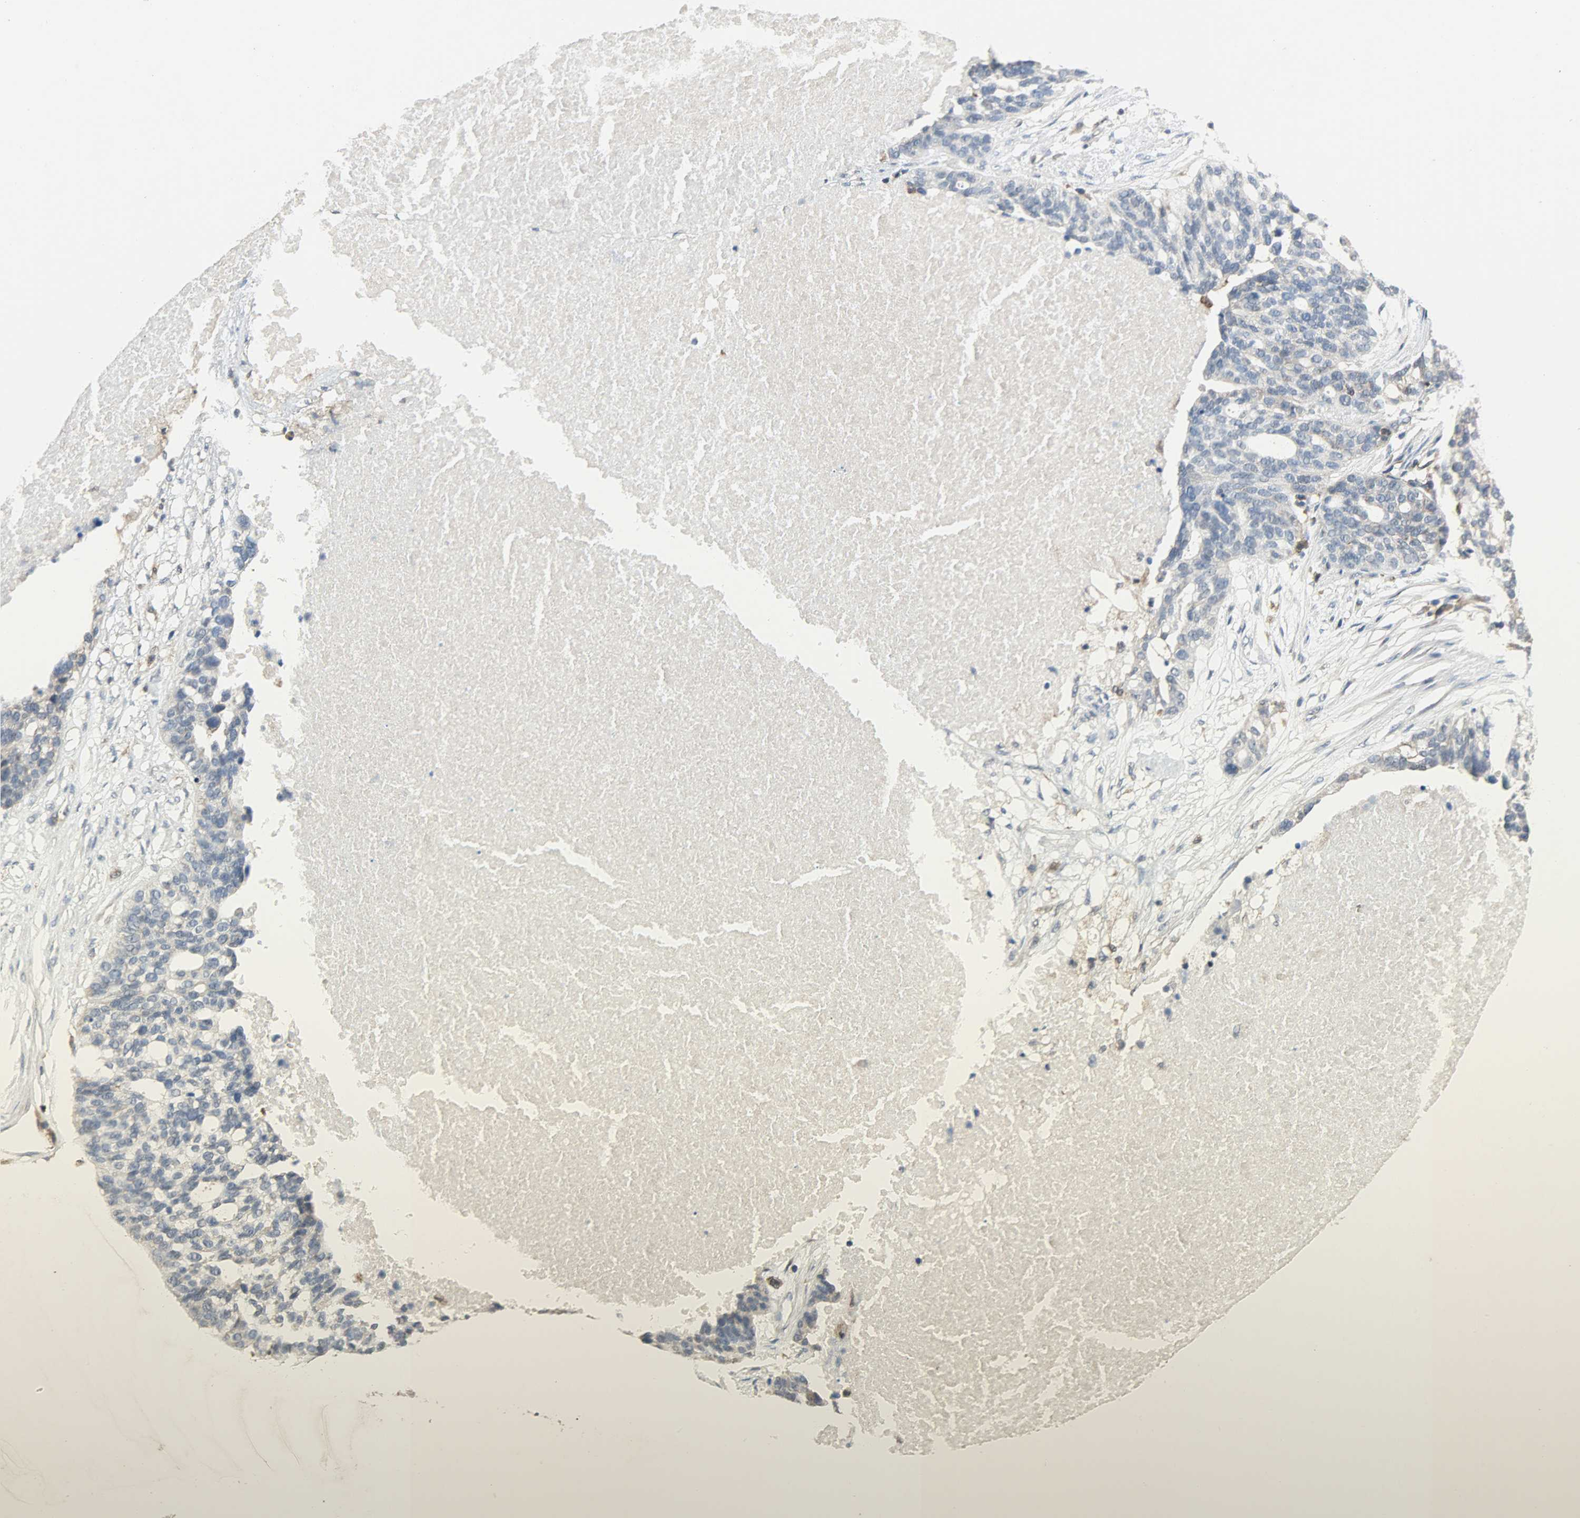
{"staining": {"intensity": "weak", "quantity": "25%-75%", "location": "cytoplasmic/membranous"}, "tissue": "ovarian cancer", "cell_type": "Tumor cells", "image_type": "cancer", "snomed": [{"axis": "morphology", "description": "Cystadenocarcinoma, serous, NOS"}, {"axis": "topography", "description": "Ovary"}], "caption": "Immunohistochemical staining of ovarian serous cystadenocarcinoma reveals low levels of weak cytoplasmic/membranous protein positivity in about 25%-75% of tumor cells.", "gene": "TRIM21", "patient": {"sex": "female", "age": 59}}